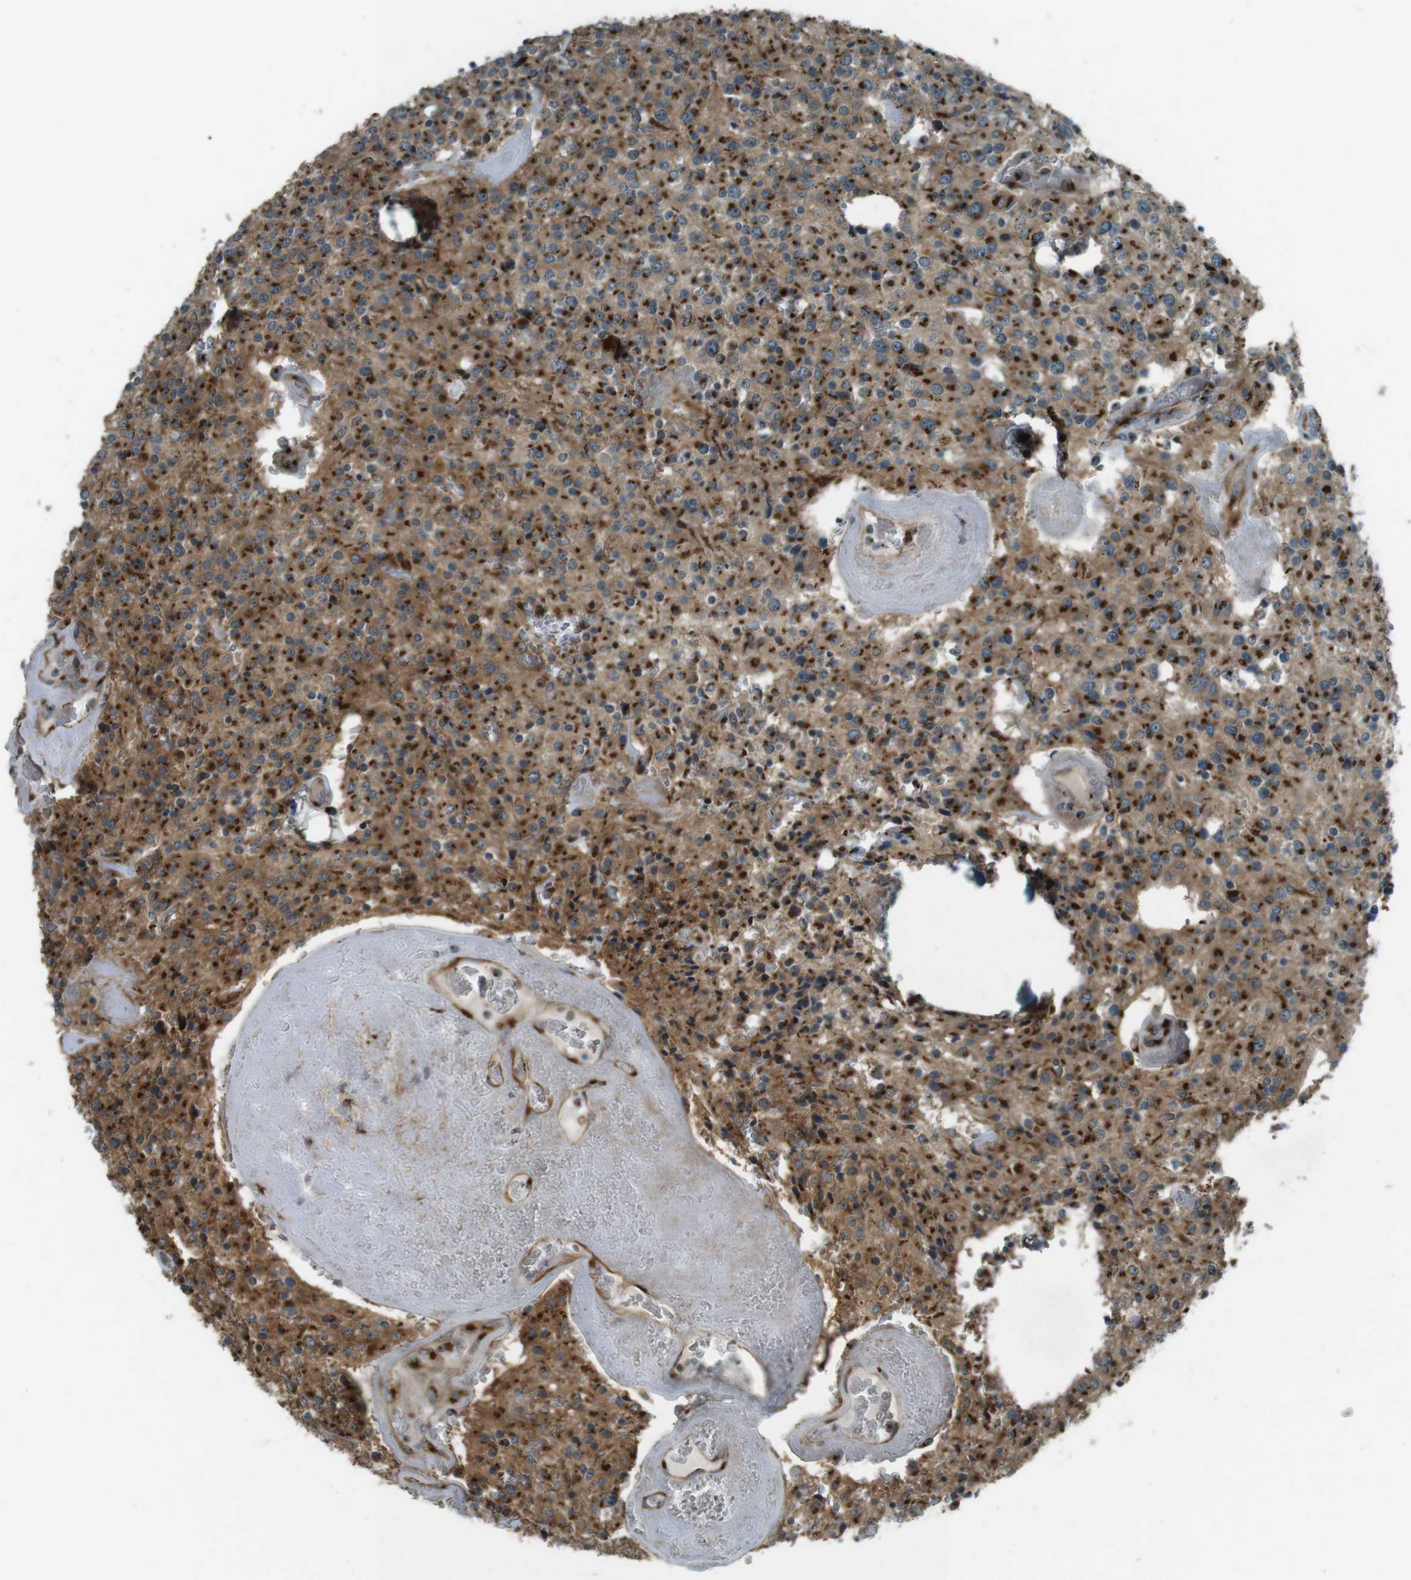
{"staining": {"intensity": "strong", "quantity": ">75%", "location": "cytoplasmic/membranous"}, "tissue": "glioma", "cell_type": "Tumor cells", "image_type": "cancer", "snomed": [{"axis": "morphology", "description": "Glioma, malignant, Low grade"}, {"axis": "topography", "description": "Brain"}], "caption": "This is a histology image of immunohistochemistry (IHC) staining of malignant low-grade glioma, which shows strong positivity in the cytoplasmic/membranous of tumor cells.", "gene": "TMEM115", "patient": {"sex": "male", "age": 58}}